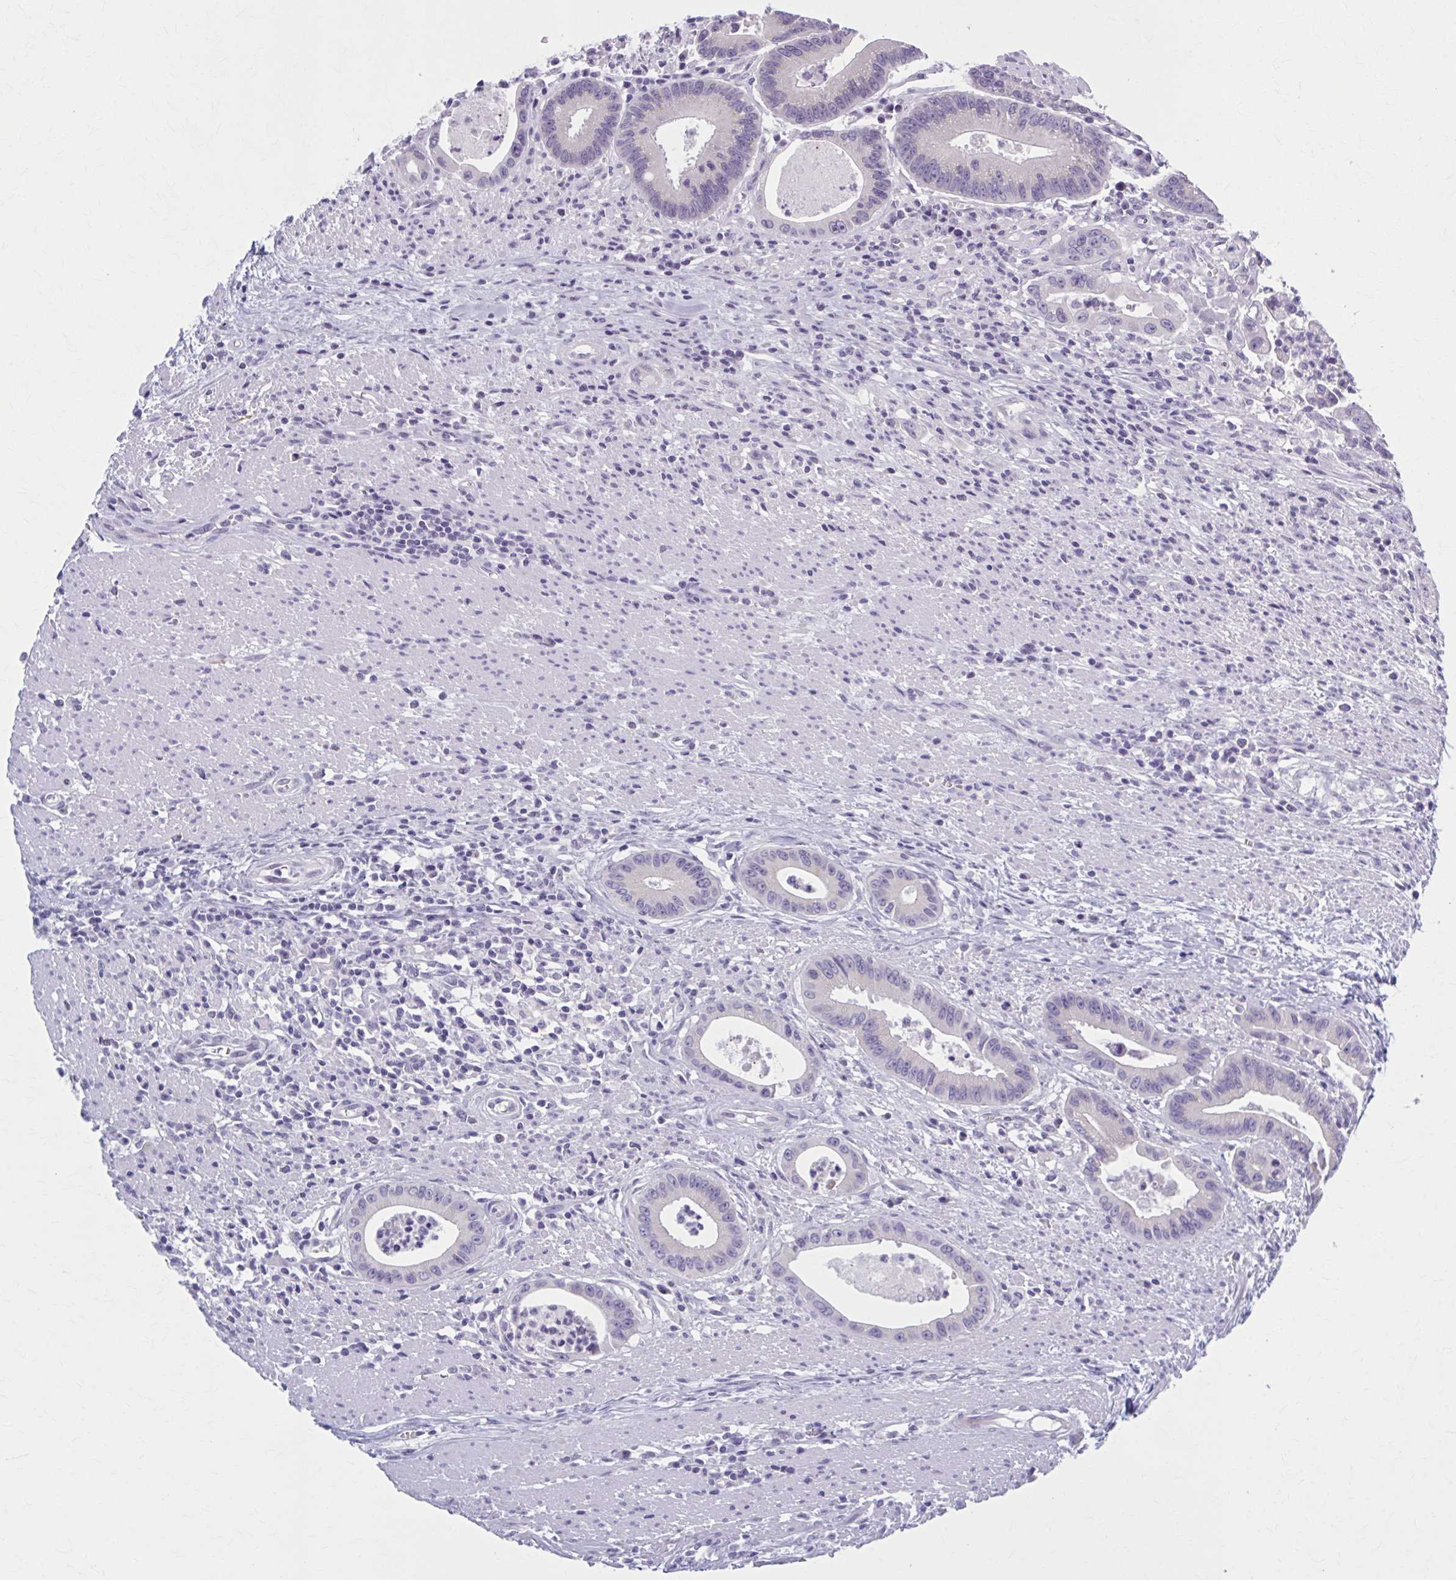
{"staining": {"intensity": "negative", "quantity": "none", "location": "none"}, "tissue": "colorectal cancer", "cell_type": "Tumor cells", "image_type": "cancer", "snomed": [{"axis": "morphology", "description": "Adenocarcinoma, NOS"}, {"axis": "topography", "description": "Rectum"}], "caption": "DAB (3,3'-diaminobenzidine) immunohistochemical staining of human colorectal cancer (adenocarcinoma) reveals no significant expression in tumor cells.", "gene": "CCDC105", "patient": {"sex": "female", "age": 81}}